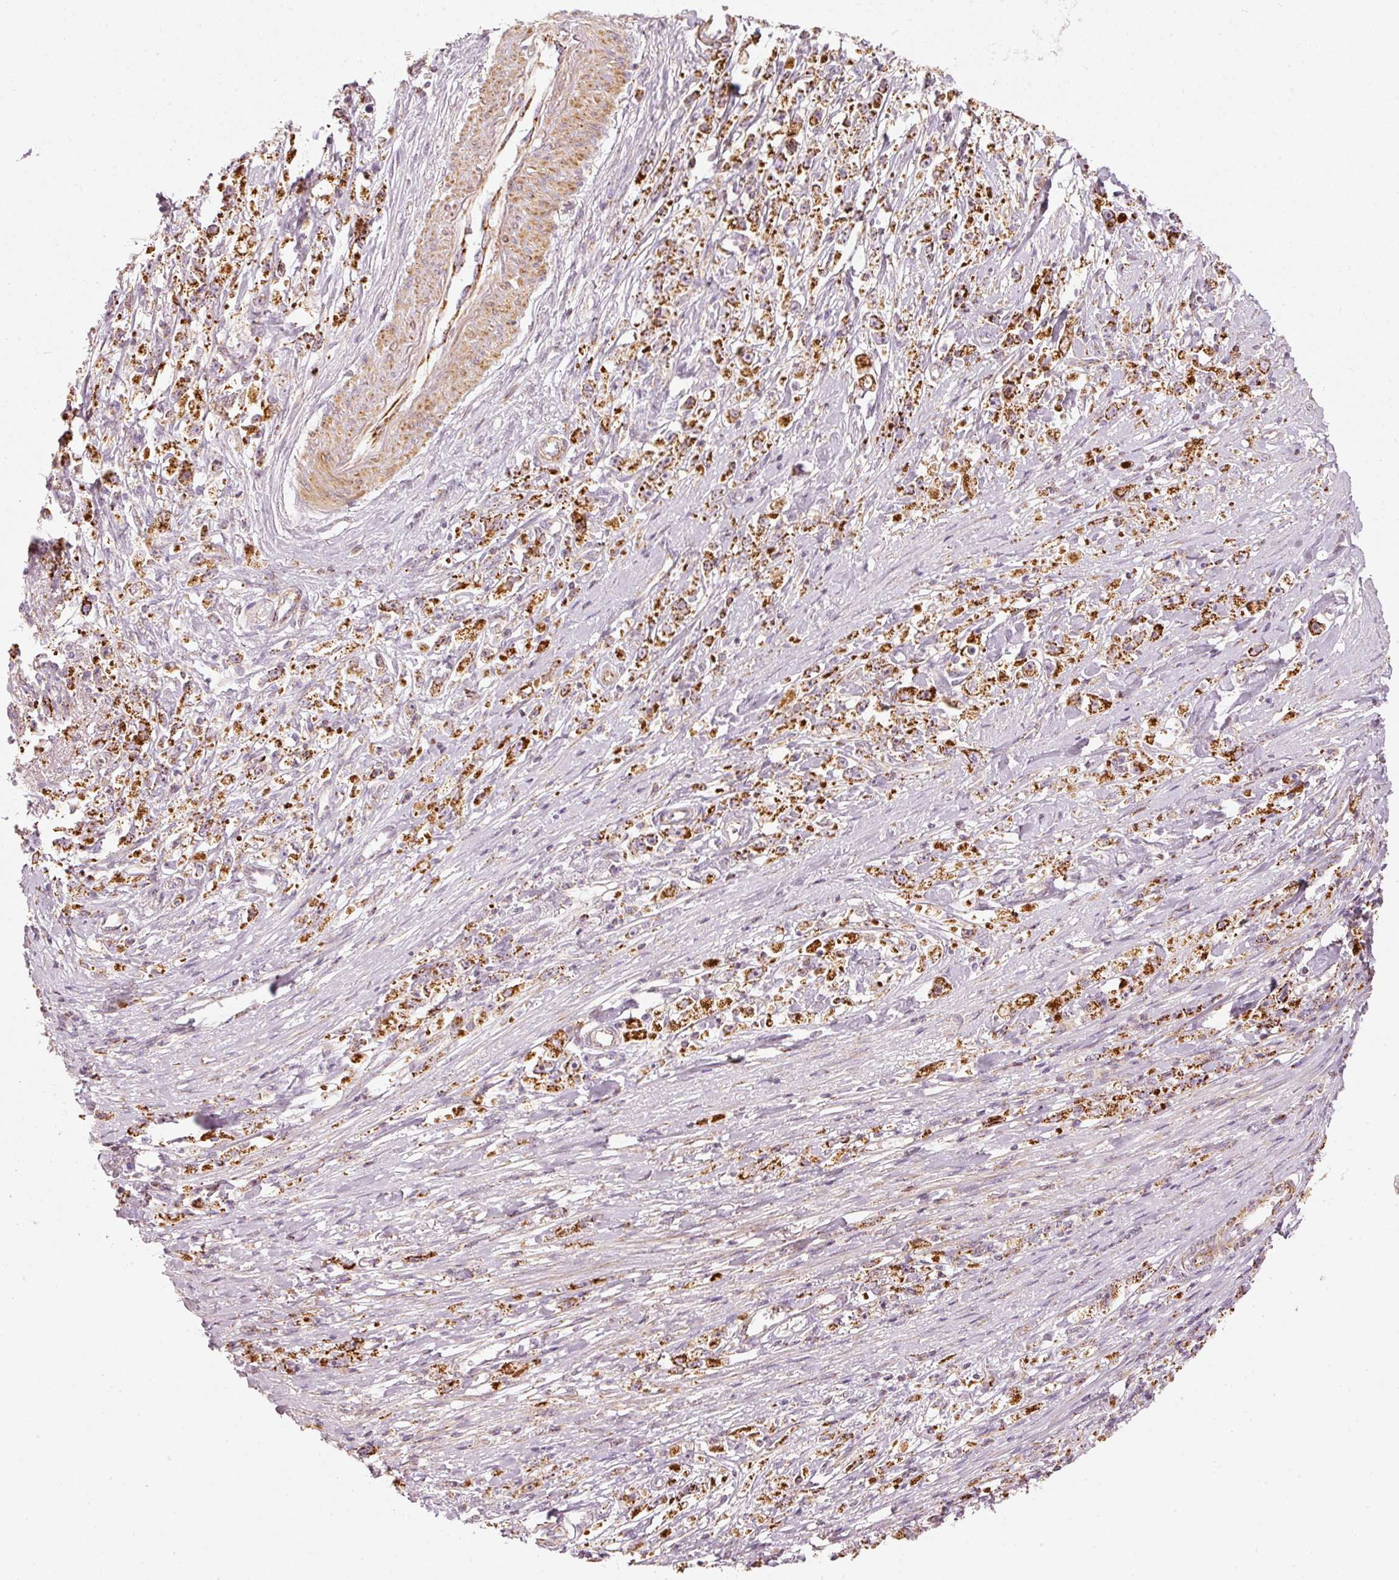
{"staining": {"intensity": "strong", "quantity": ">75%", "location": "cytoplasmic/membranous"}, "tissue": "stomach cancer", "cell_type": "Tumor cells", "image_type": "cancer", "snomed": [{"axis": "morphology", "description": "Adenocarcinoma, NOS"}, {"axis": "topography", "description": "Stomach"}], "caption": "Stomach cancer (adenocarcinoma) stained for a protein (brown) demonstrates strong cytoplasmic/membranous positive positivity in about >75% of tumor cells.", "gene": "C17orf98", "patient": {"sex": "female", "age": 59}}